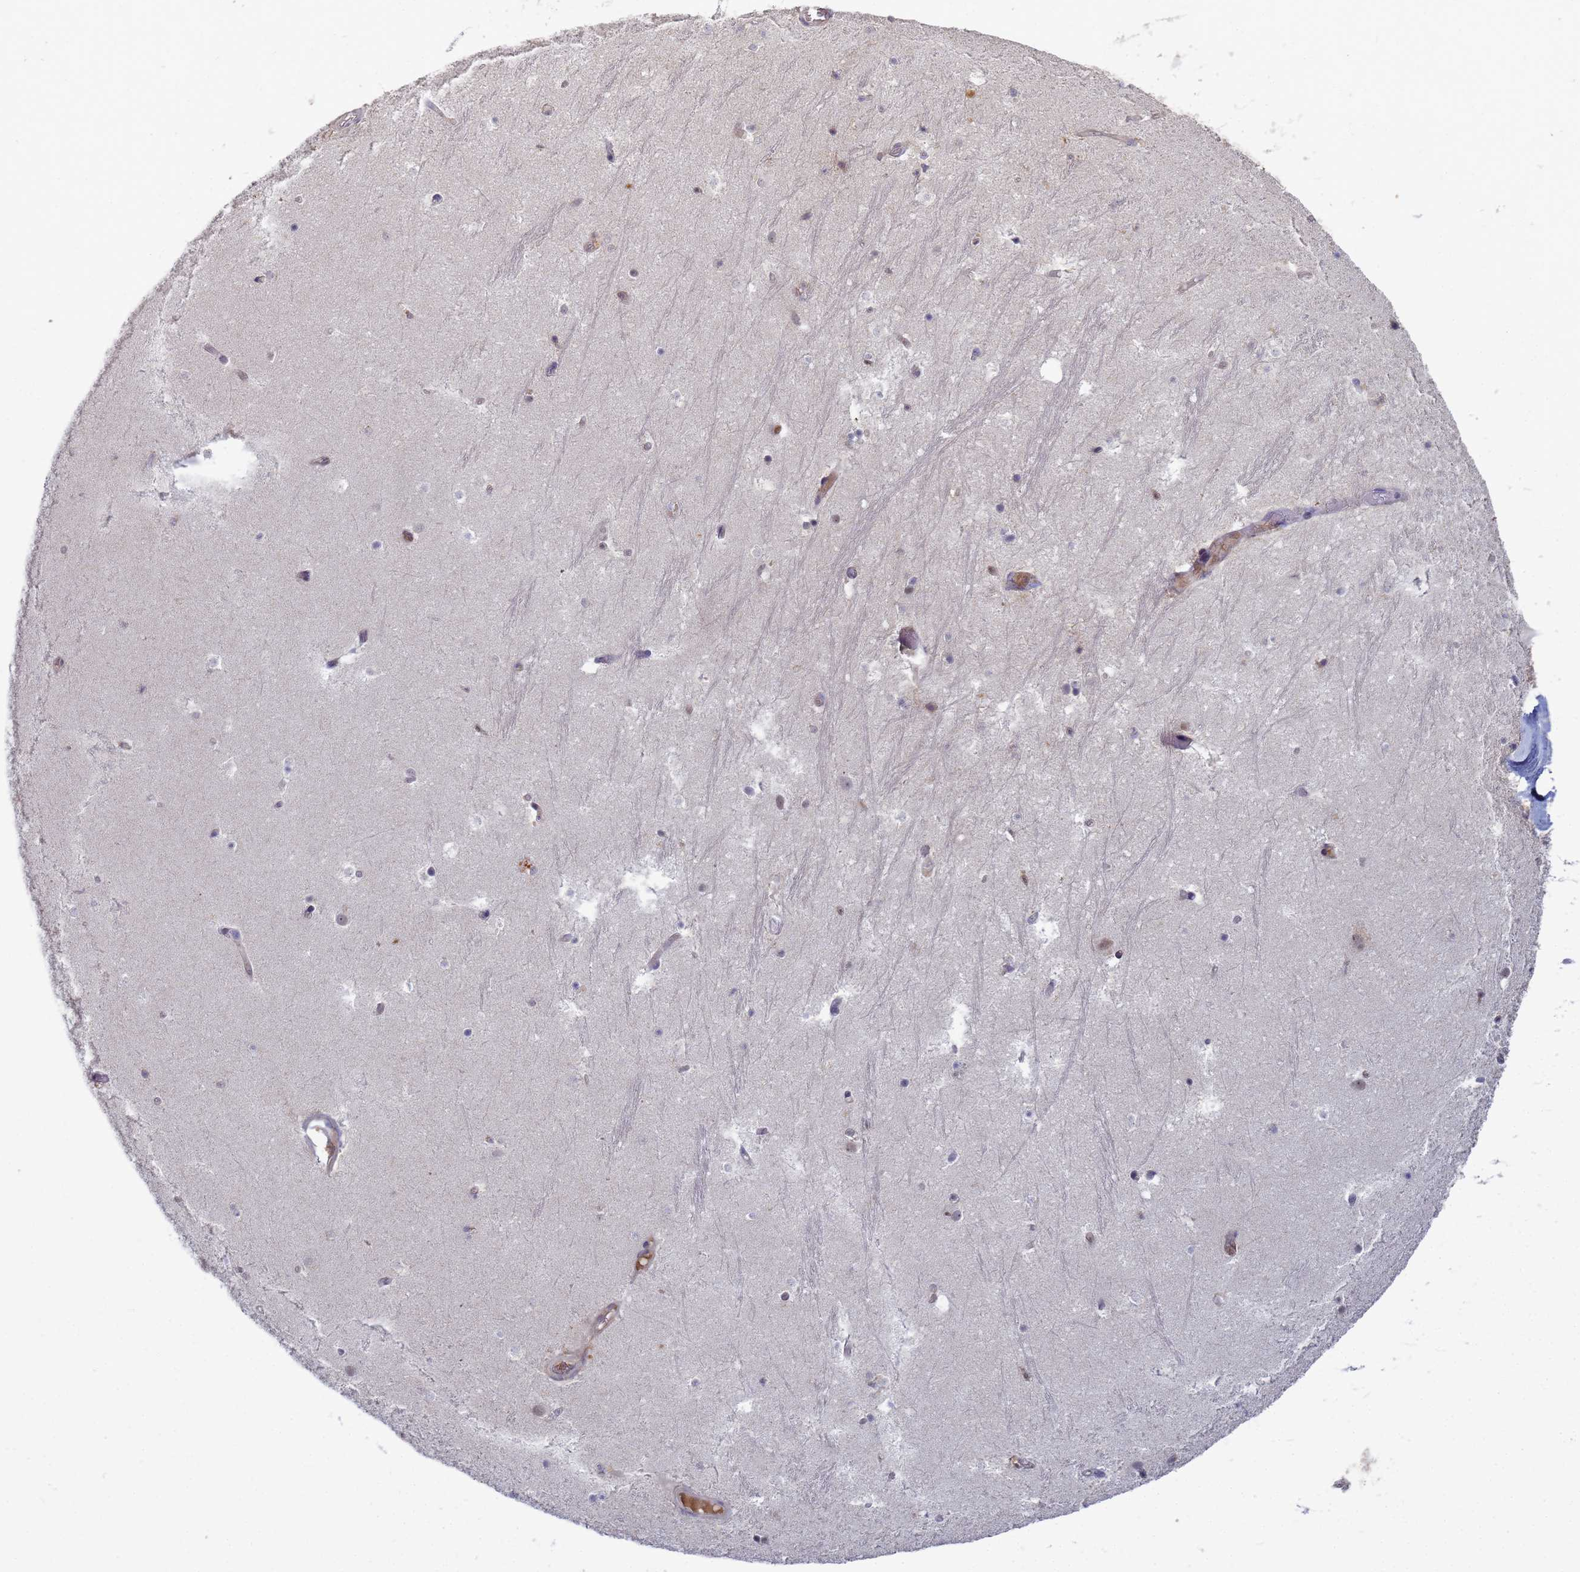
{"staining": {"intensity": "negative", "quantity": "none", "location": "none"}, "tissue": "hippocampus", "cell_type": "Glial cells", "image_type": "normal", "snomed": [{"axis": "morphology", "description": "Normal tissue, NOS"}, {"axis": "topography", "description": "Hippocampus"}], "caption": "An image of hippocampus stained for a protein shows no brown staining in glial cells.", "gene": "SHARPIN", "patient": {"sex": "female", "age": 52}}